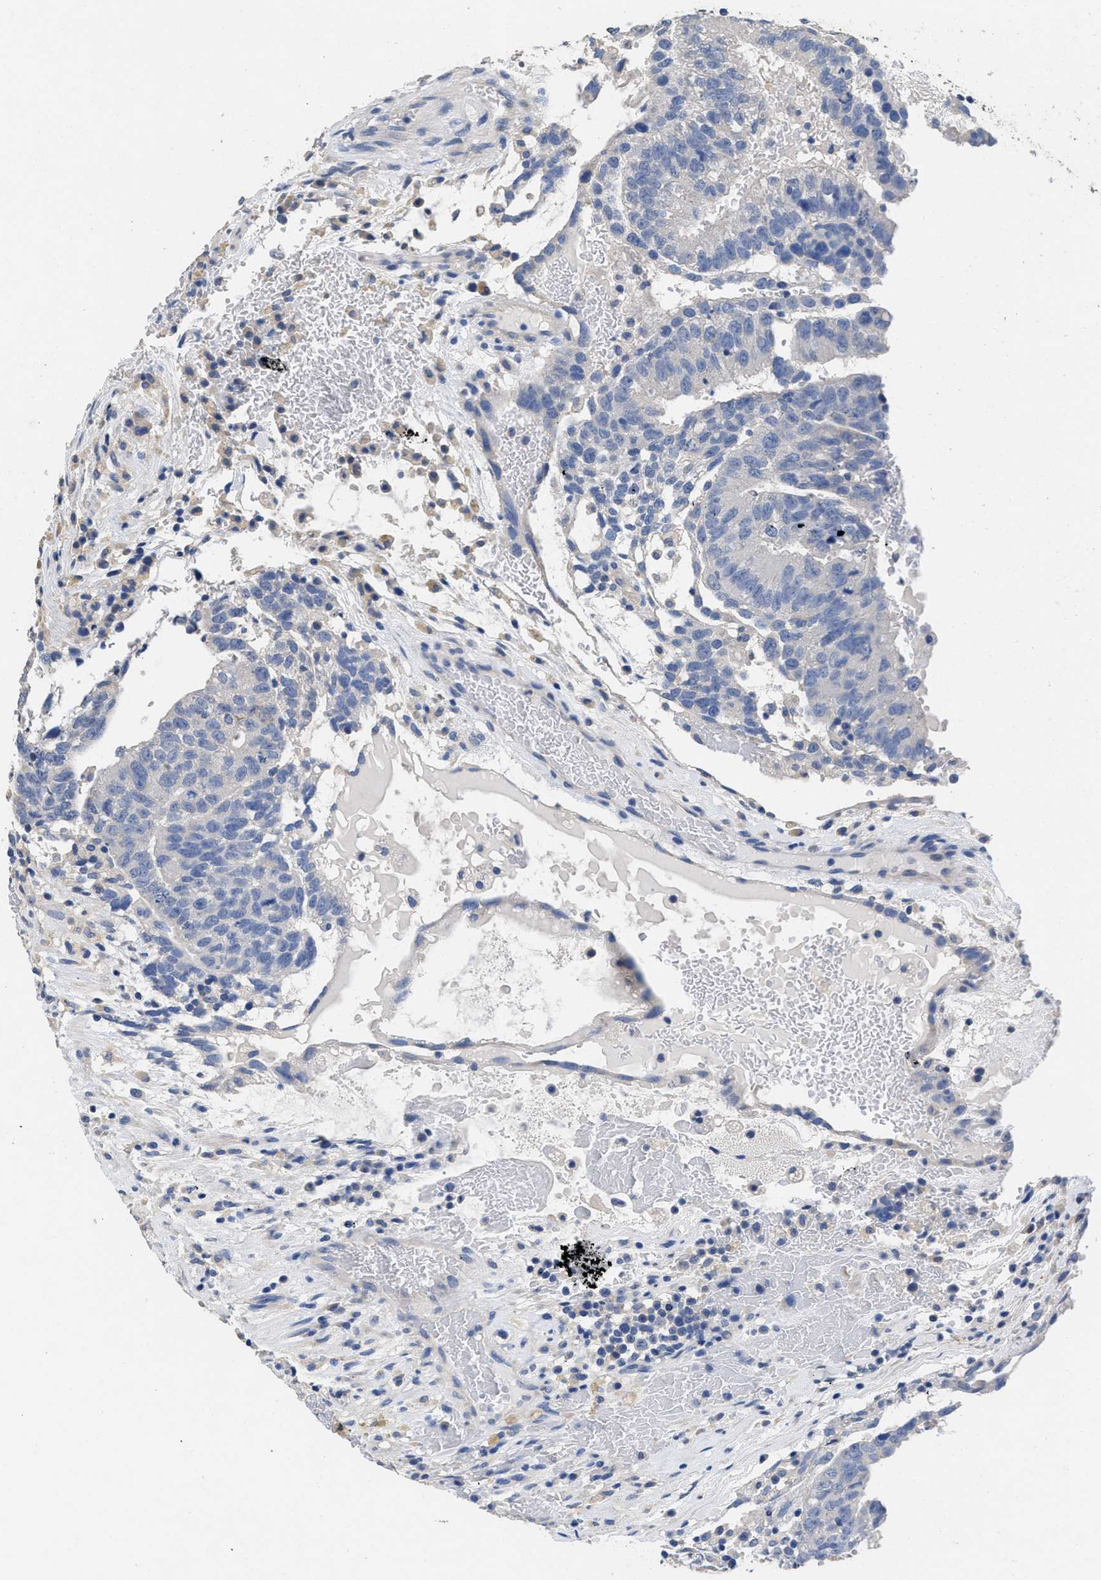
{"staining": {"intensity": "negative", "quantity": "none", "location": "none"}, "tissue": "testis cancer", "cell_type": "Tumor cells", "image_type": "cancer", "snomed": [{"axis": "morphology", "description": "Seminoma, NOS"}, {"axis": "morphology", "description": "Carcinoma, Embryonal, NOS"}, {"axis": "topography", "description": "Testis"}], "caption": "Human embryonal carcinoma (testis) stained for a protein using immunohistochemistry displays no positivity in tumor cells.", "gene": "CA9", "patient": {"sex": "male", "age": 52}}